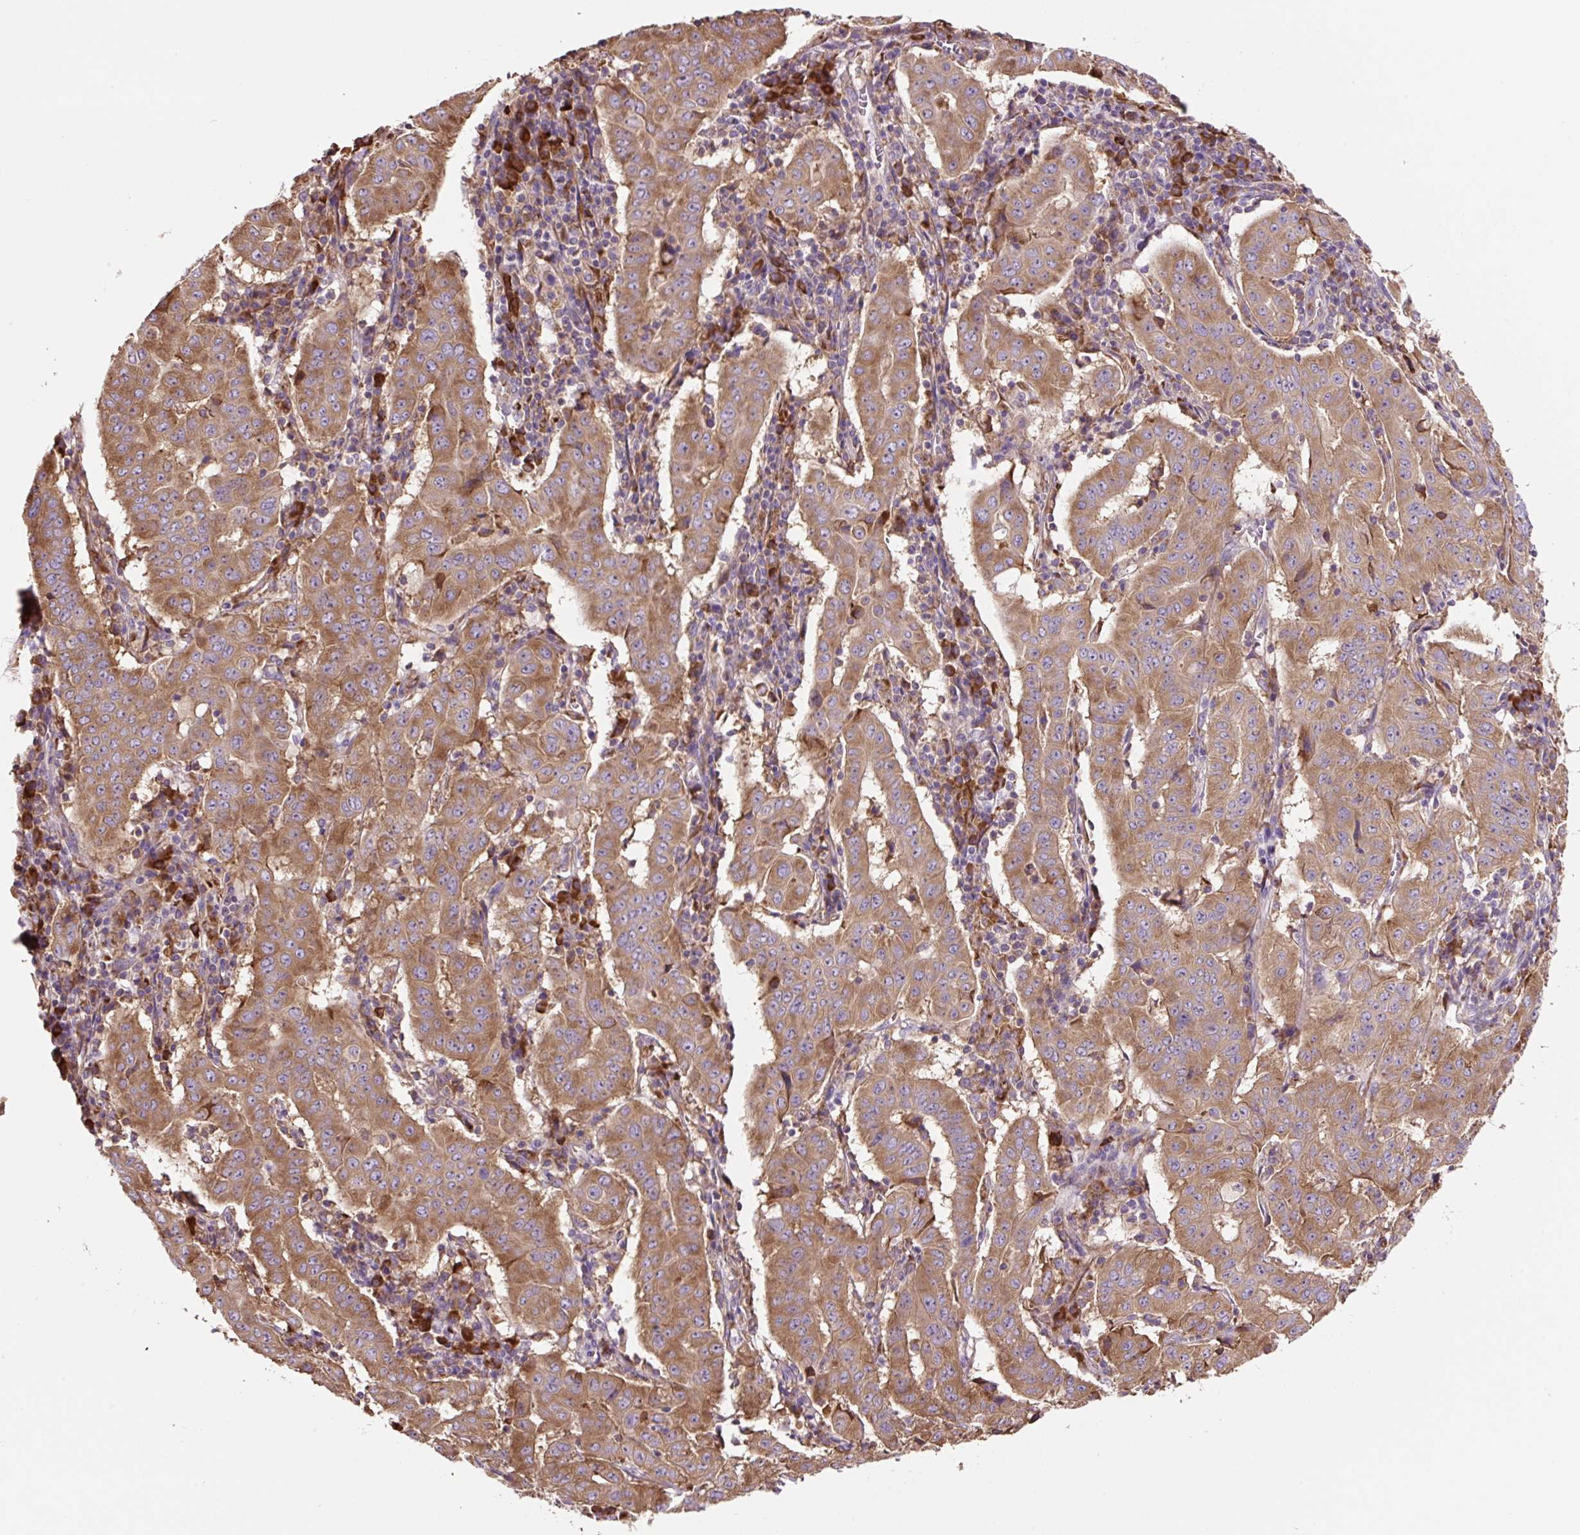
{"staining": {"intensity": "moderate", "quantity": ">75%", "location": "cytoplasmic/membranous"}, "tissue": "pancreatic cancer", "cell_type": "Tumor cells", "image_type": "cancer", "snomed": [{"axis": "morphology", "description": "Adenocarcinoma, NOS"}, {"axis": "topography", "description": "Pancreas"}], "caption": "This photomicrograph reveals immunohistochemistry (IHC) staining of human pancreatic cancer, with medium moderate cytoplasmic/membranous staining in about >75% of tumor cells.", "gene": "RPS23", "patient": {"sex": "male", "age": 63}}